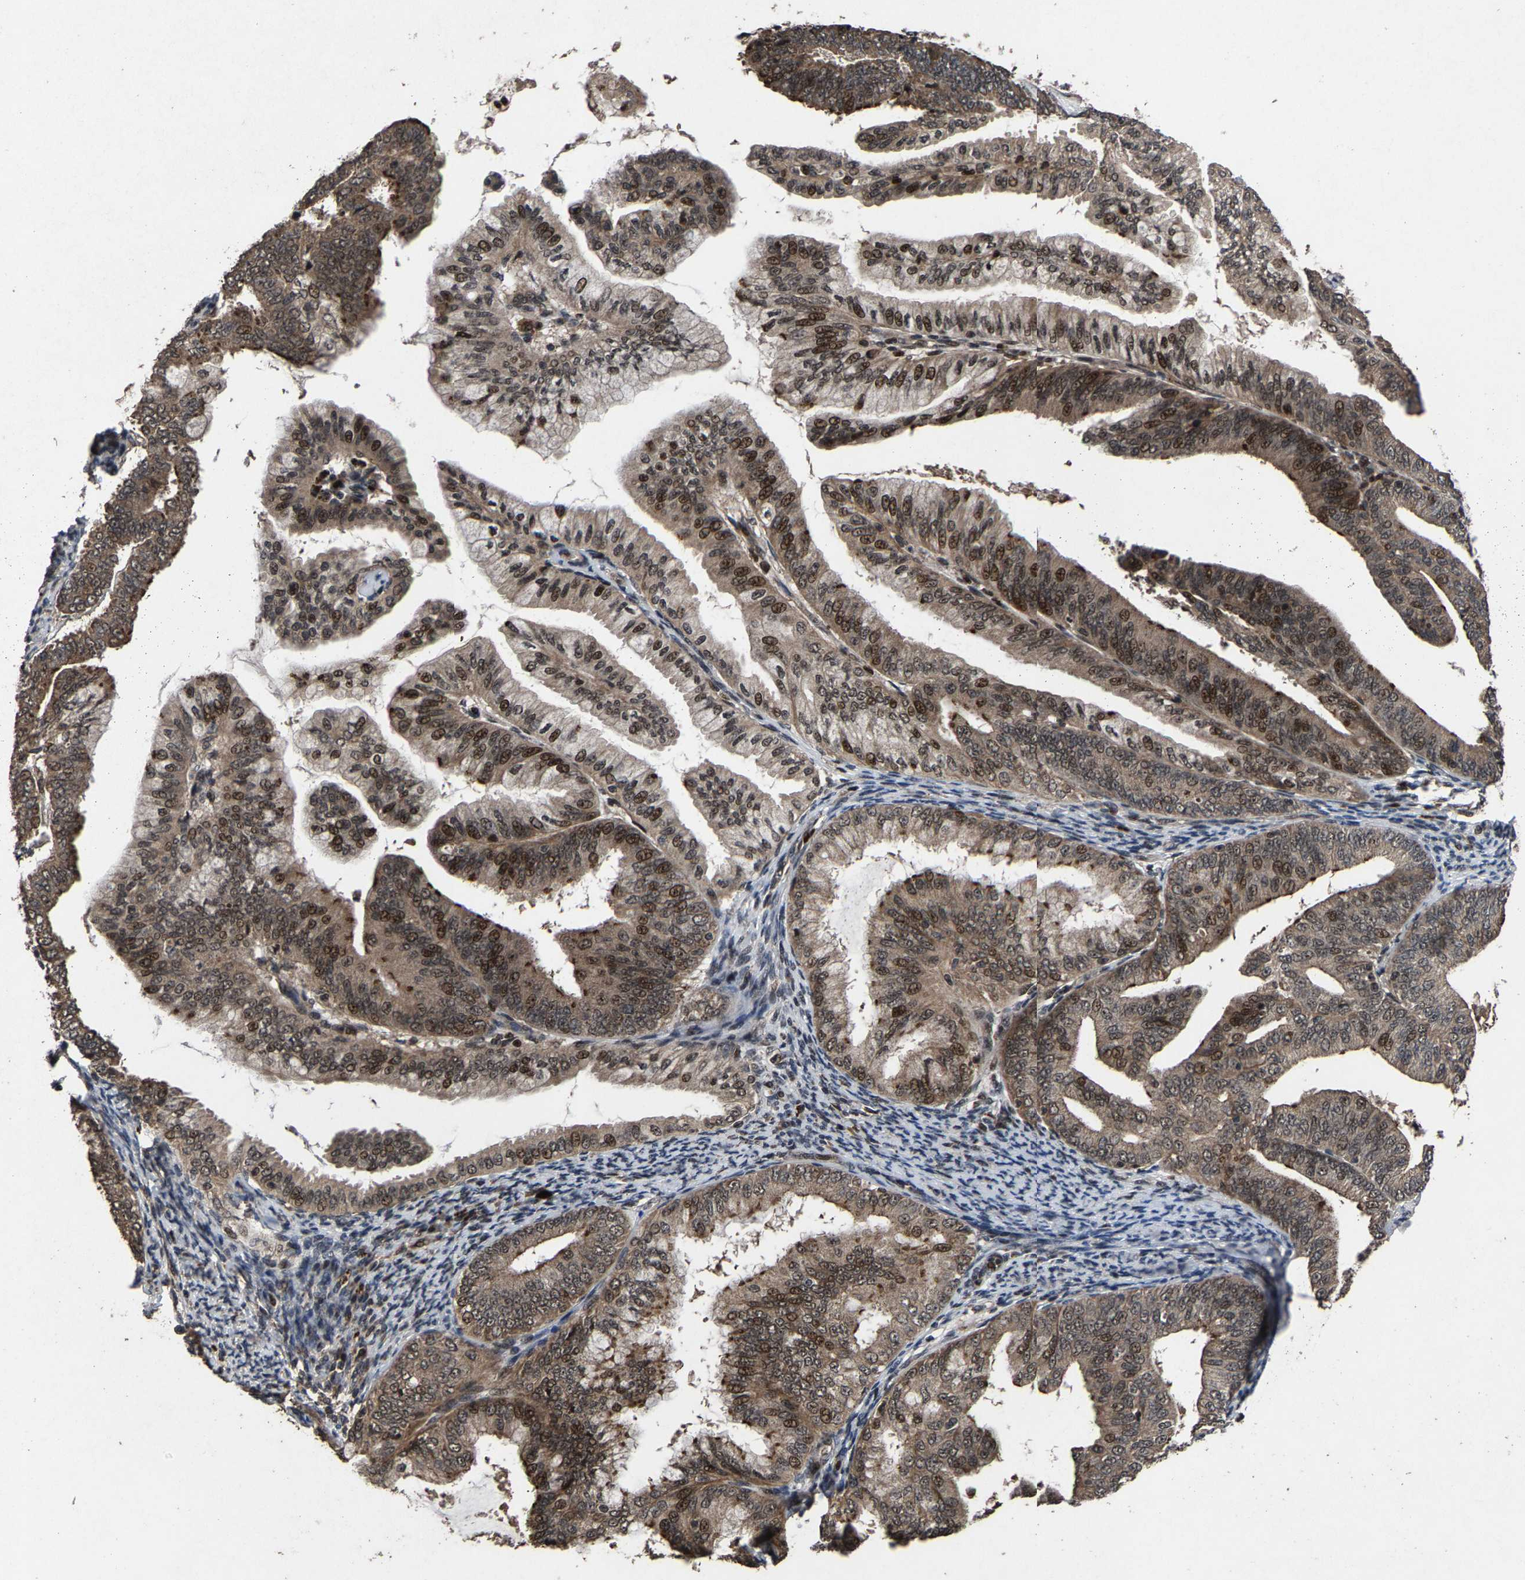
{"staining": {"intensity": "moderate", "quantity": ">75%", "location": "cytoplasmic/membranous,nuclear"}, "tissue": "endometrial cancer", "cell_type": "Tumor cells", "image_type": "cancer", "snomed": [{"axis": "morphology", "description": "Adenocarcinoma, NOS"}, {"axis": "topography", "description": "Endometrium"}], "caption": "IHC photomicrograph of neoplastic tissue: adenocarcinoma (endometrial) stained using IHC exhibits medium levels of moderate protein expression localized specifically in the cytoplasmic/membranous and nuclear of tumor cells, appearing as a cytoplasmic/membranous and nuclear brown color.", "gene": "HAUS6", "patient": {"sex": "female", "age": 63}}